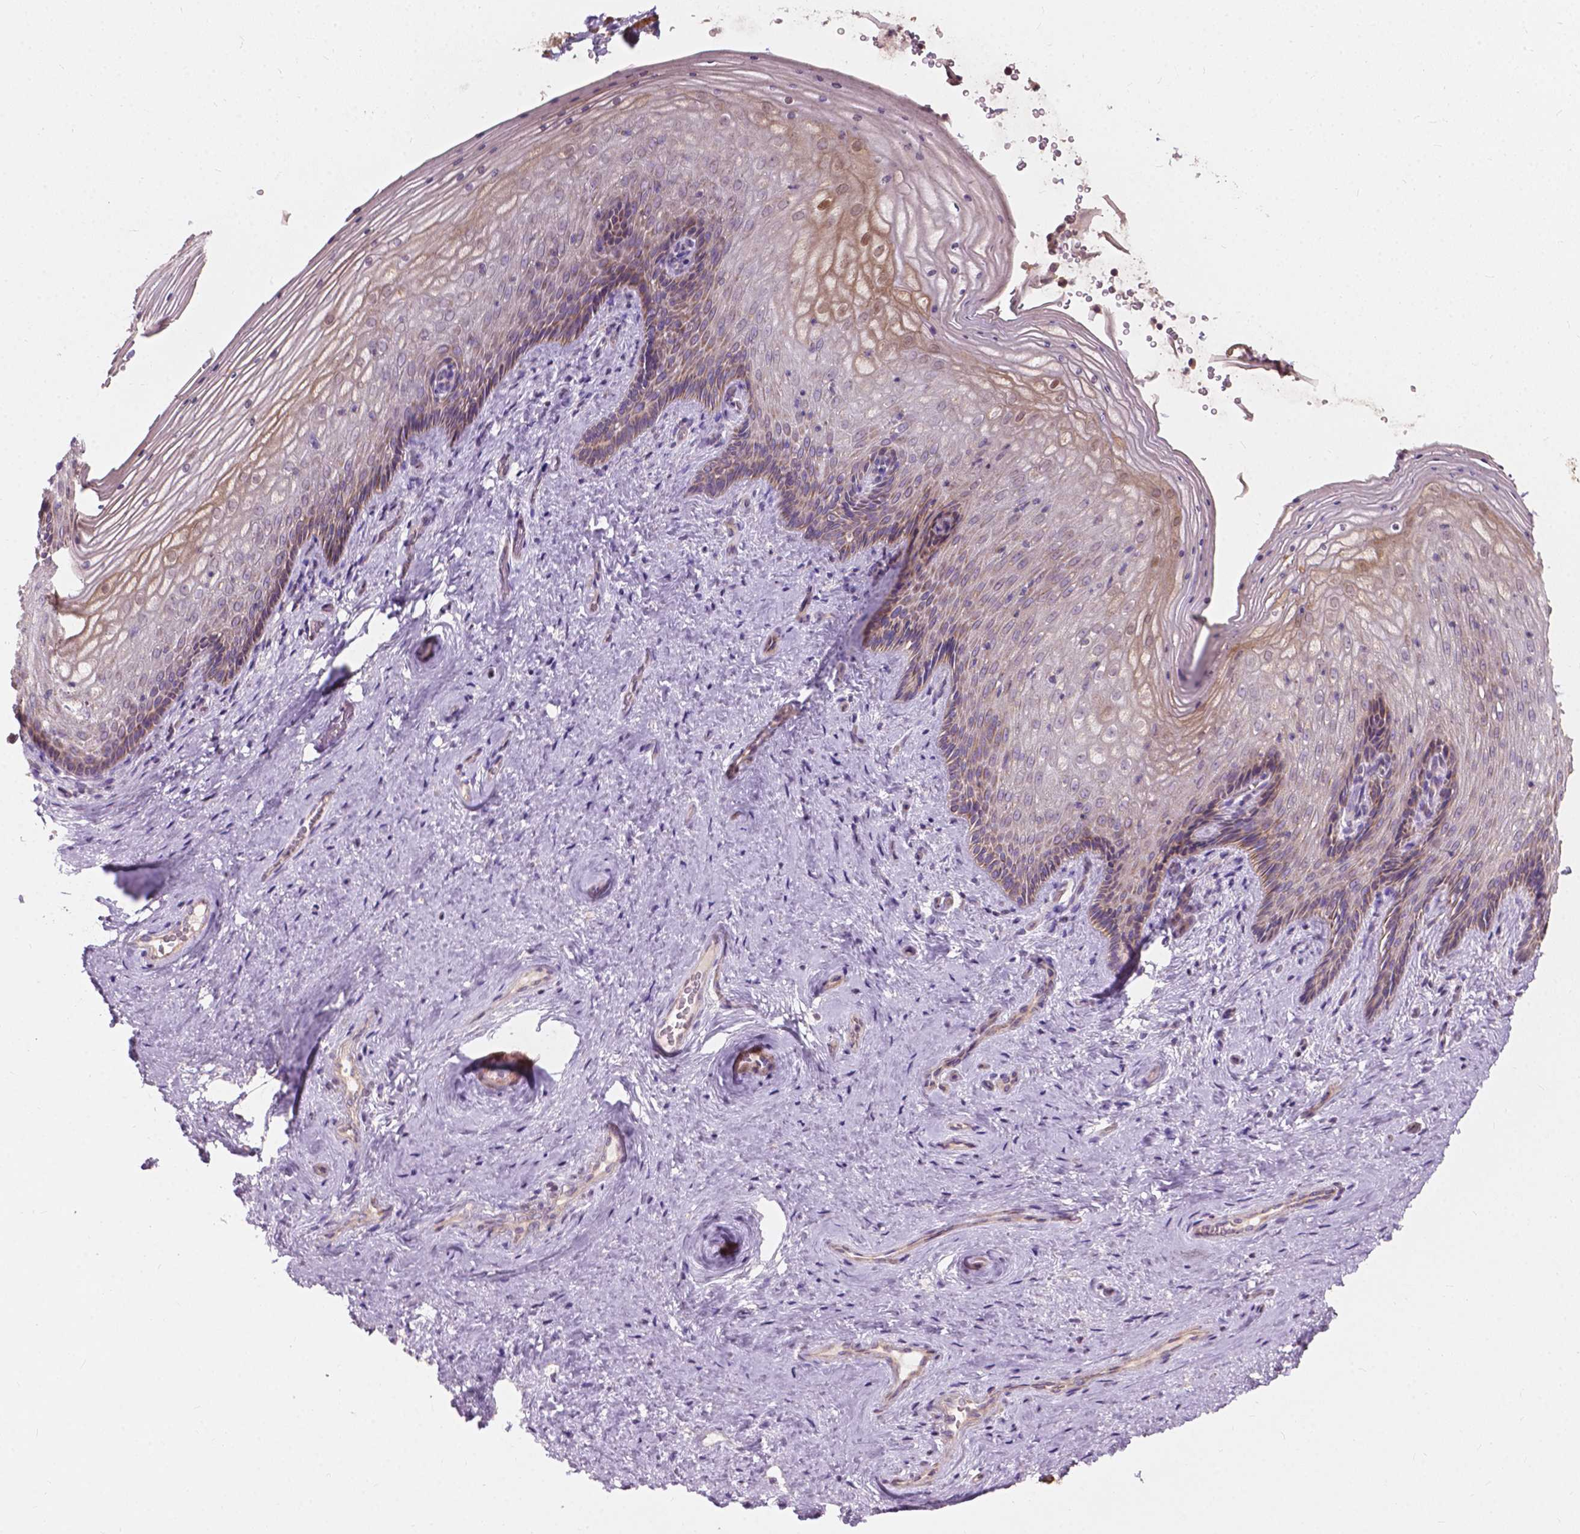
{"staining": {"intensity": "moderate", "quantity": "<25%", "location": "cytoplasmic/membranous"}, "tissue": "vagina", "cell_type": "Squamous epithelial cells", "image_type": "normal", "snomed": [{"axis": "morphology", "description": "Normal tissue, NOS"}, {"axis": "topography", "description": "Vagina"}], "caption": "Protein expression analysis of benign human vagina reveals moderate cytoplasmic/membranous positivity in about <25% of squamous epithelial cells. (DAB (3,3'-diaminobenzidine) = brown stain, brightfield microscopy at high magnification).", "gene": "NDUFA10", "patient": {"sex": "female", "age": 45}}